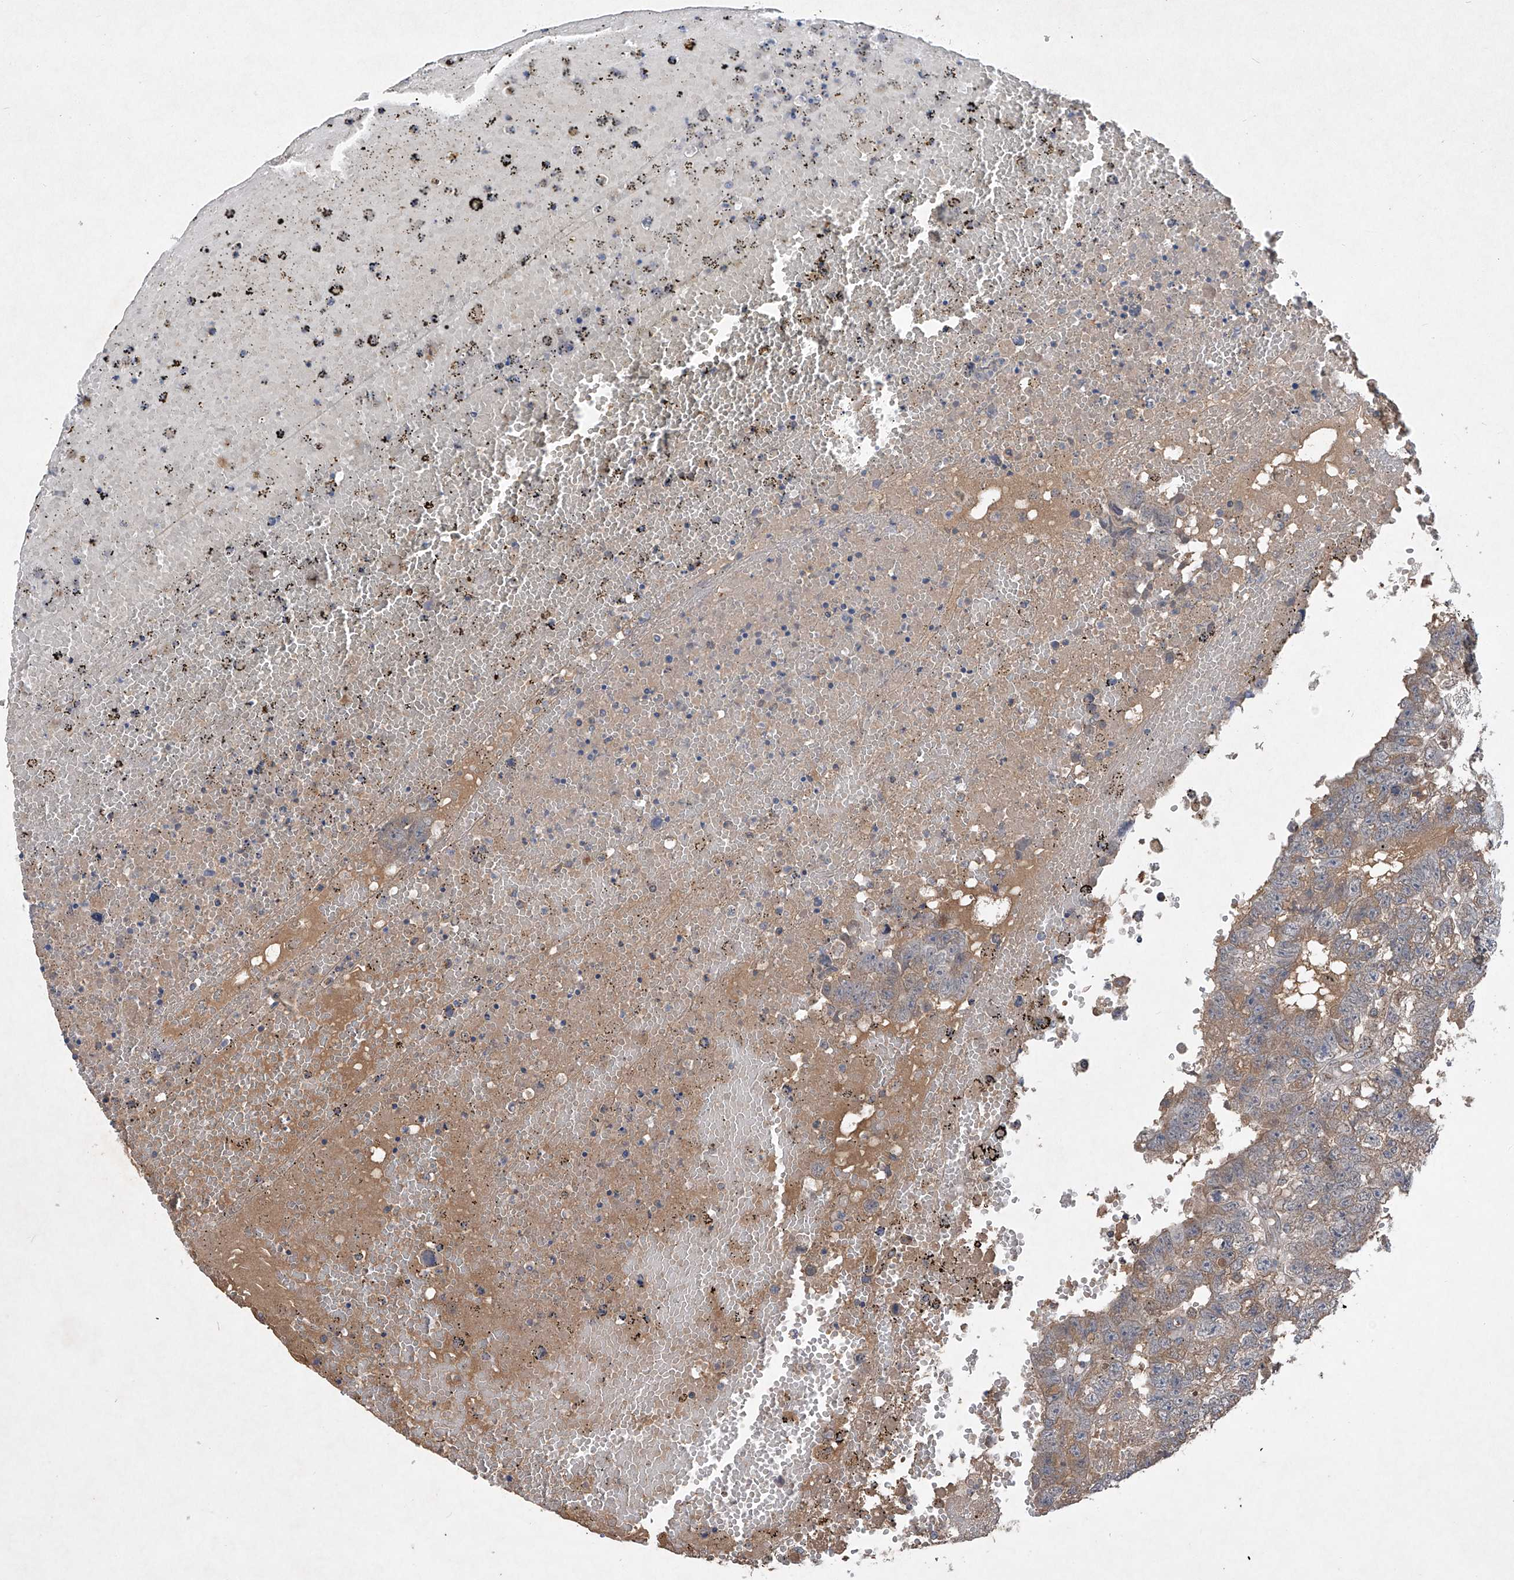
{"staining": {"intensity": "weak", "quantity": "<25%", "location": "cytoplasmic/membranous"}, "tissue": "testis cancer", "cell_type": "Tumor cells", "image_type": "cancer", "snomed": [{"axis": "morphology", "description": "Carcinoma, Embryonal, NOS"}, {"axis": "topography", "description": "Testis"}], "caption": "Image shows no protein expression in tumor cells of testis cancer tissue. (DAB immunohistochemistry with hematoxylin counter stain).", "gene": "PCSK5", "patient": {"sex": "male", "age": 25}}